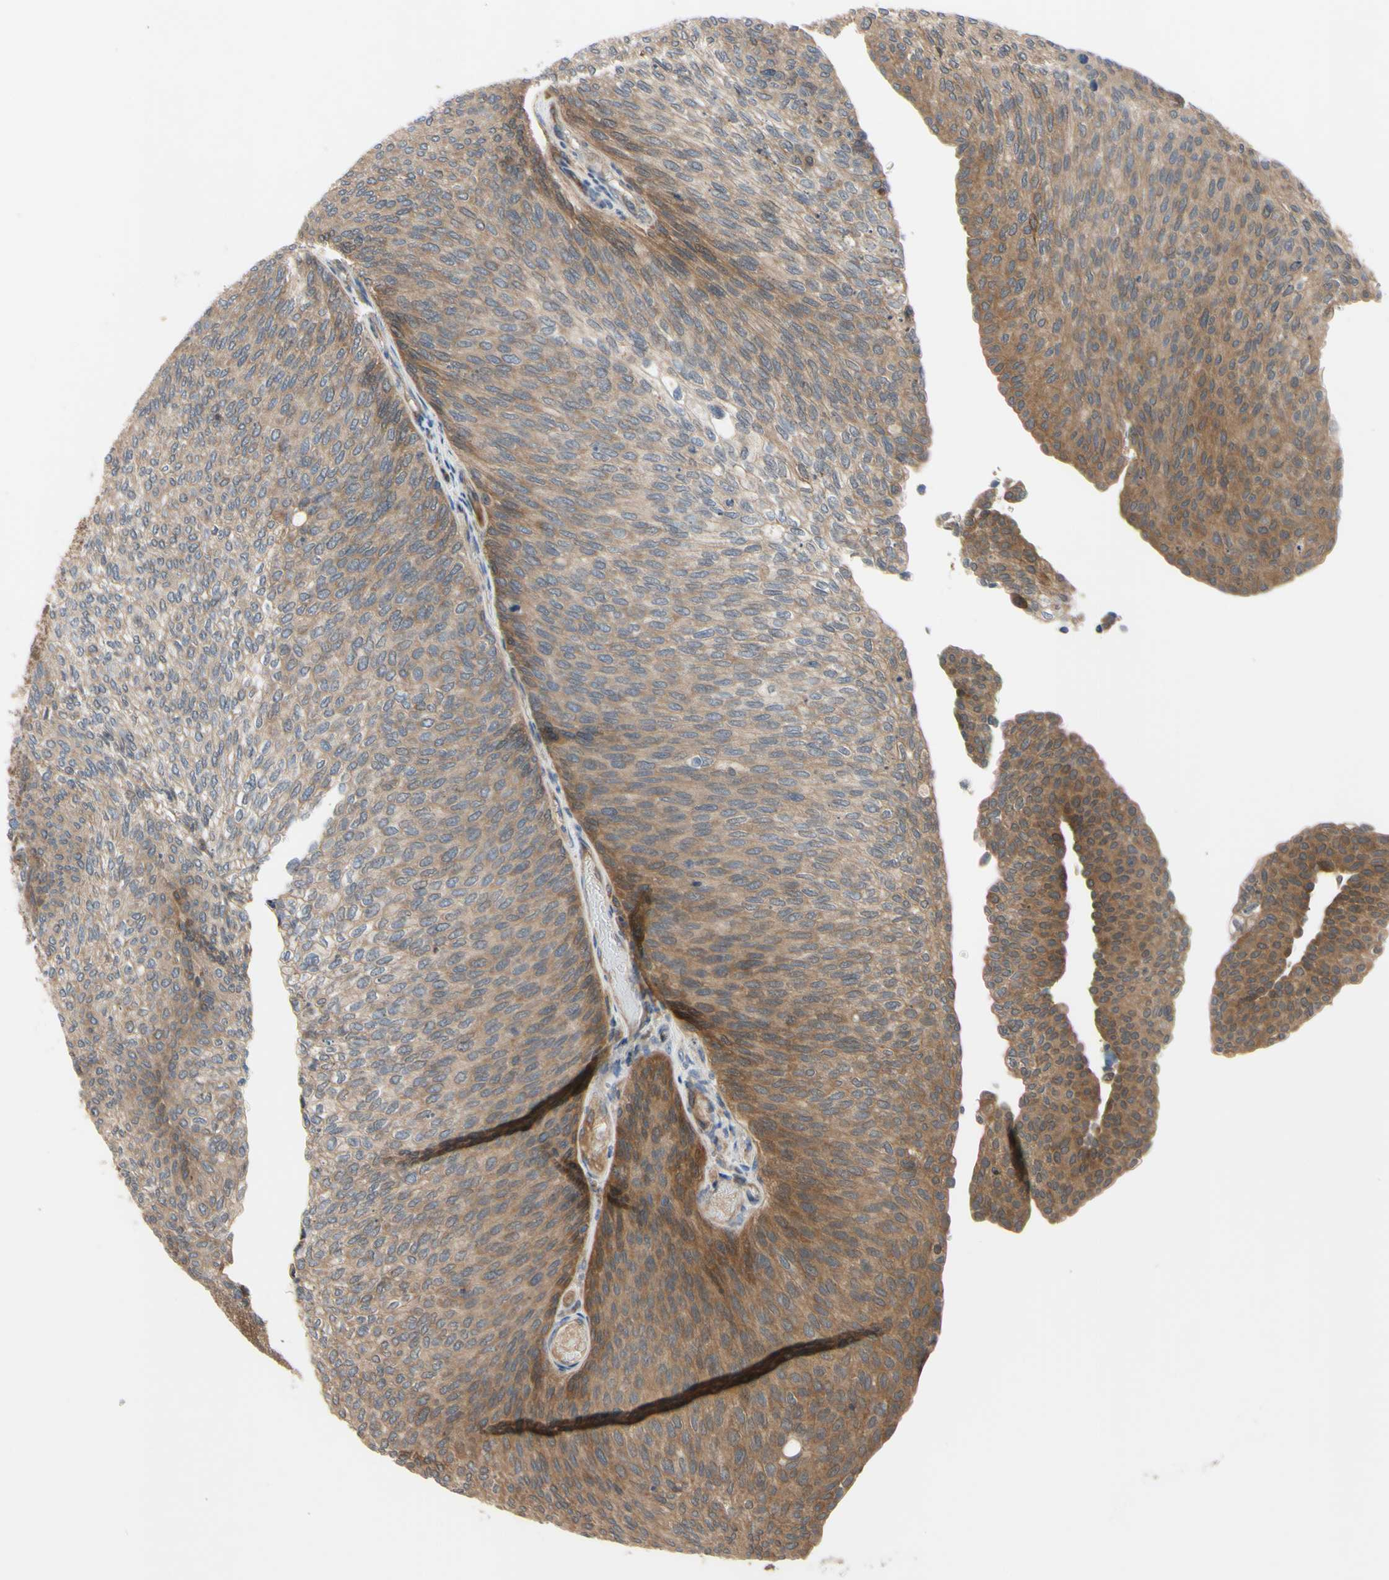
{"staining": {"intensity": "moderate", "quantity": ">75%", "location": "cytoplasmic/membranous"}, "tissue": "urothelial cancer", "cell_type": "Tumor cells", "image_type": "cancer", "snomed": [{"axis": "morphology", "description": "Urothelial carcinoma, Low grade"}, {"axis": "topography", "description": "Urinary bladder"}], "caption": "IHC staining of low-grade urothelial carcinoma, which shows medium levels of moderate cytoplasmic/membranous positivity in about >75% of tumor cells indicating moderate cytoplasmic/membranous protein positivity. The staining was performed using DAB (brown) for protein detection and nuclei were counterstained in hematoxylin (blue).", "gene": "XIAP", "patient": {"sex": "female", "age": 79}}